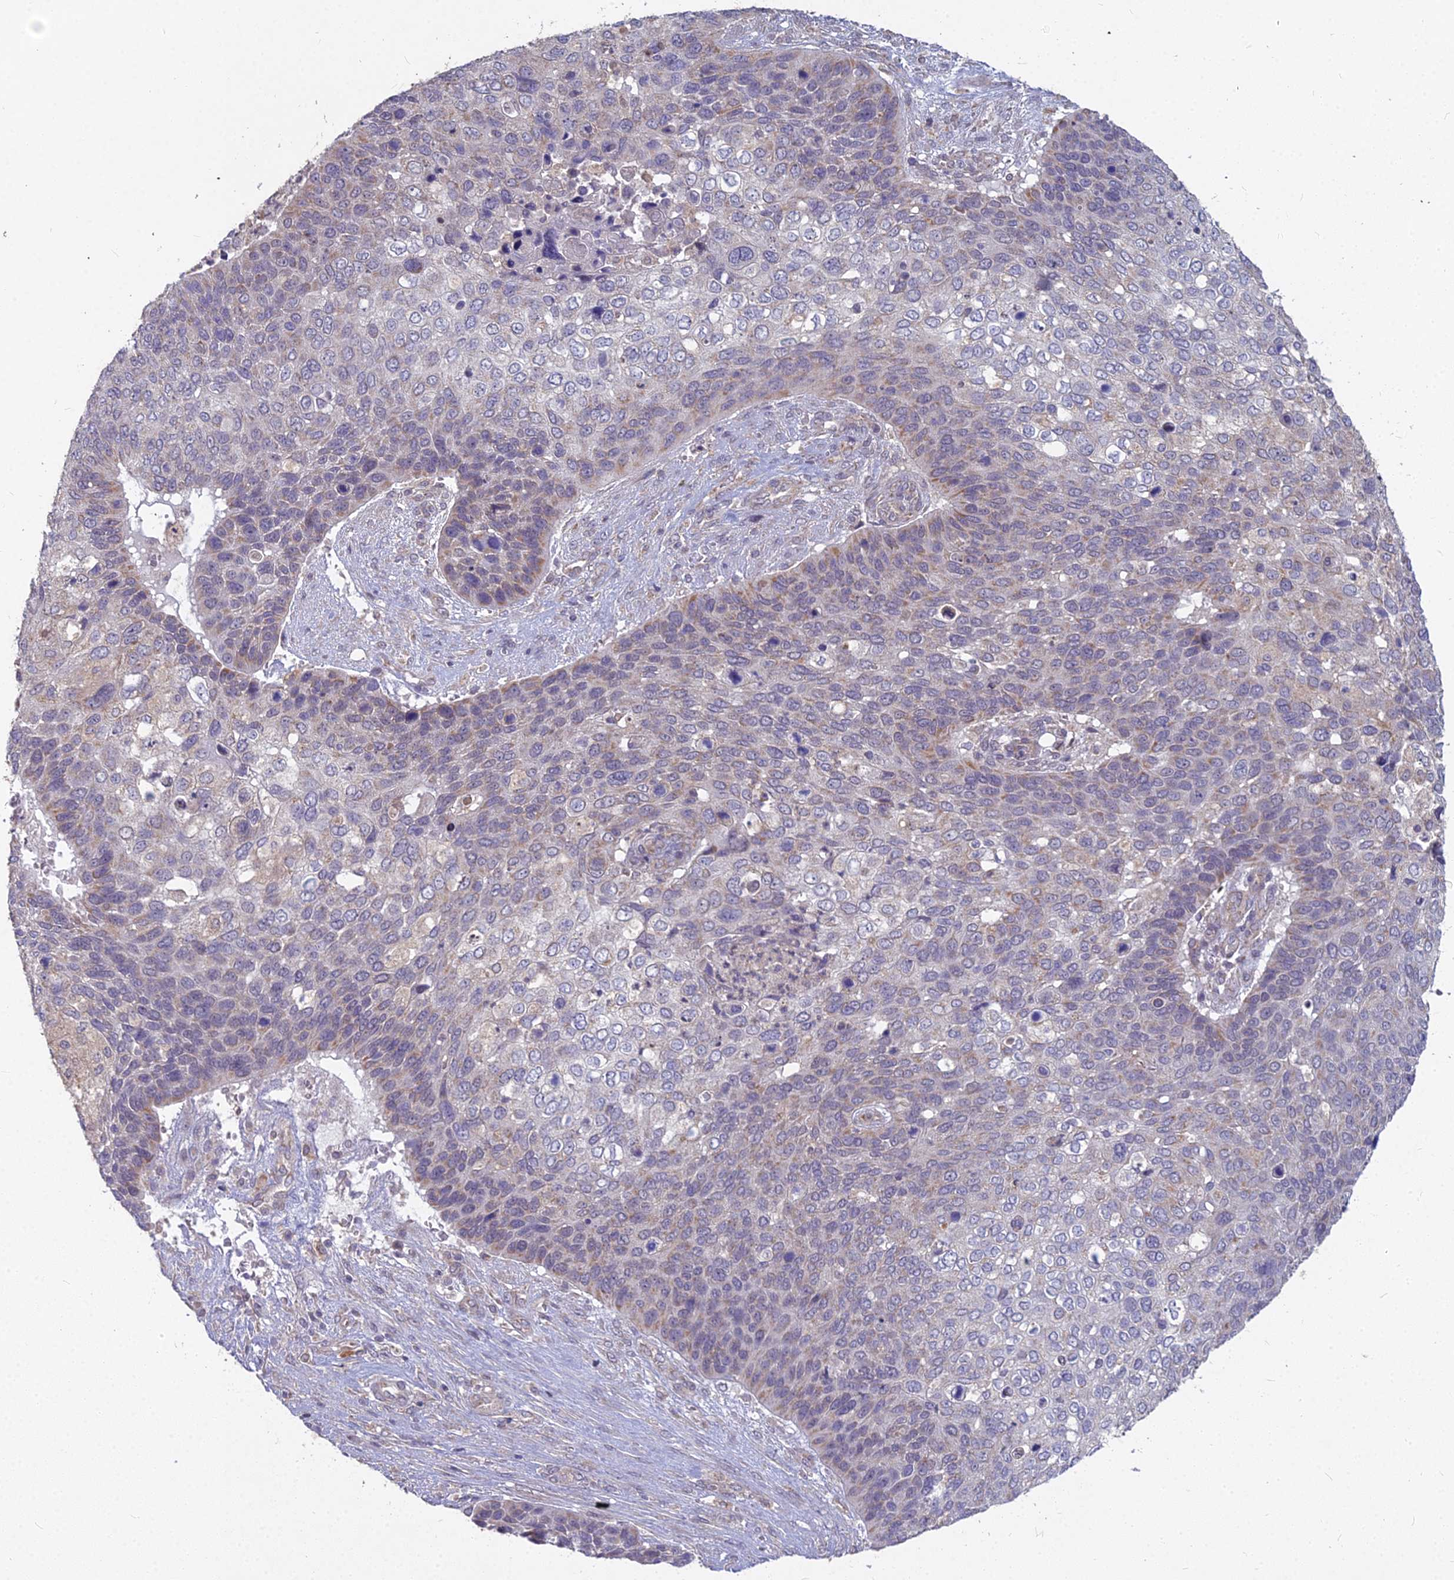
{"staining": {"intensity": "weak", "quantity": "25%-75%", "location": "cytoplasmic/membranous"}, "tissue": "skin cancer", "cell_type": "Tumor cells", "image_type": "cancer", "snomed": [{"axis": "morphology", "description": "Basal cell carcinoma"}, {"axis": "topography", "description": "Skin"}], "caption": "DAB (3,3'-diaminobenzidine) immunohistochemical staining of basal cell carcinoma (skin) exhibits weak cytoplasmic/membranous protein staining in approximately 25%-75% of tumor cells.", "gene": "MICU2", "patient": {"sex": "female", "age": 74}}